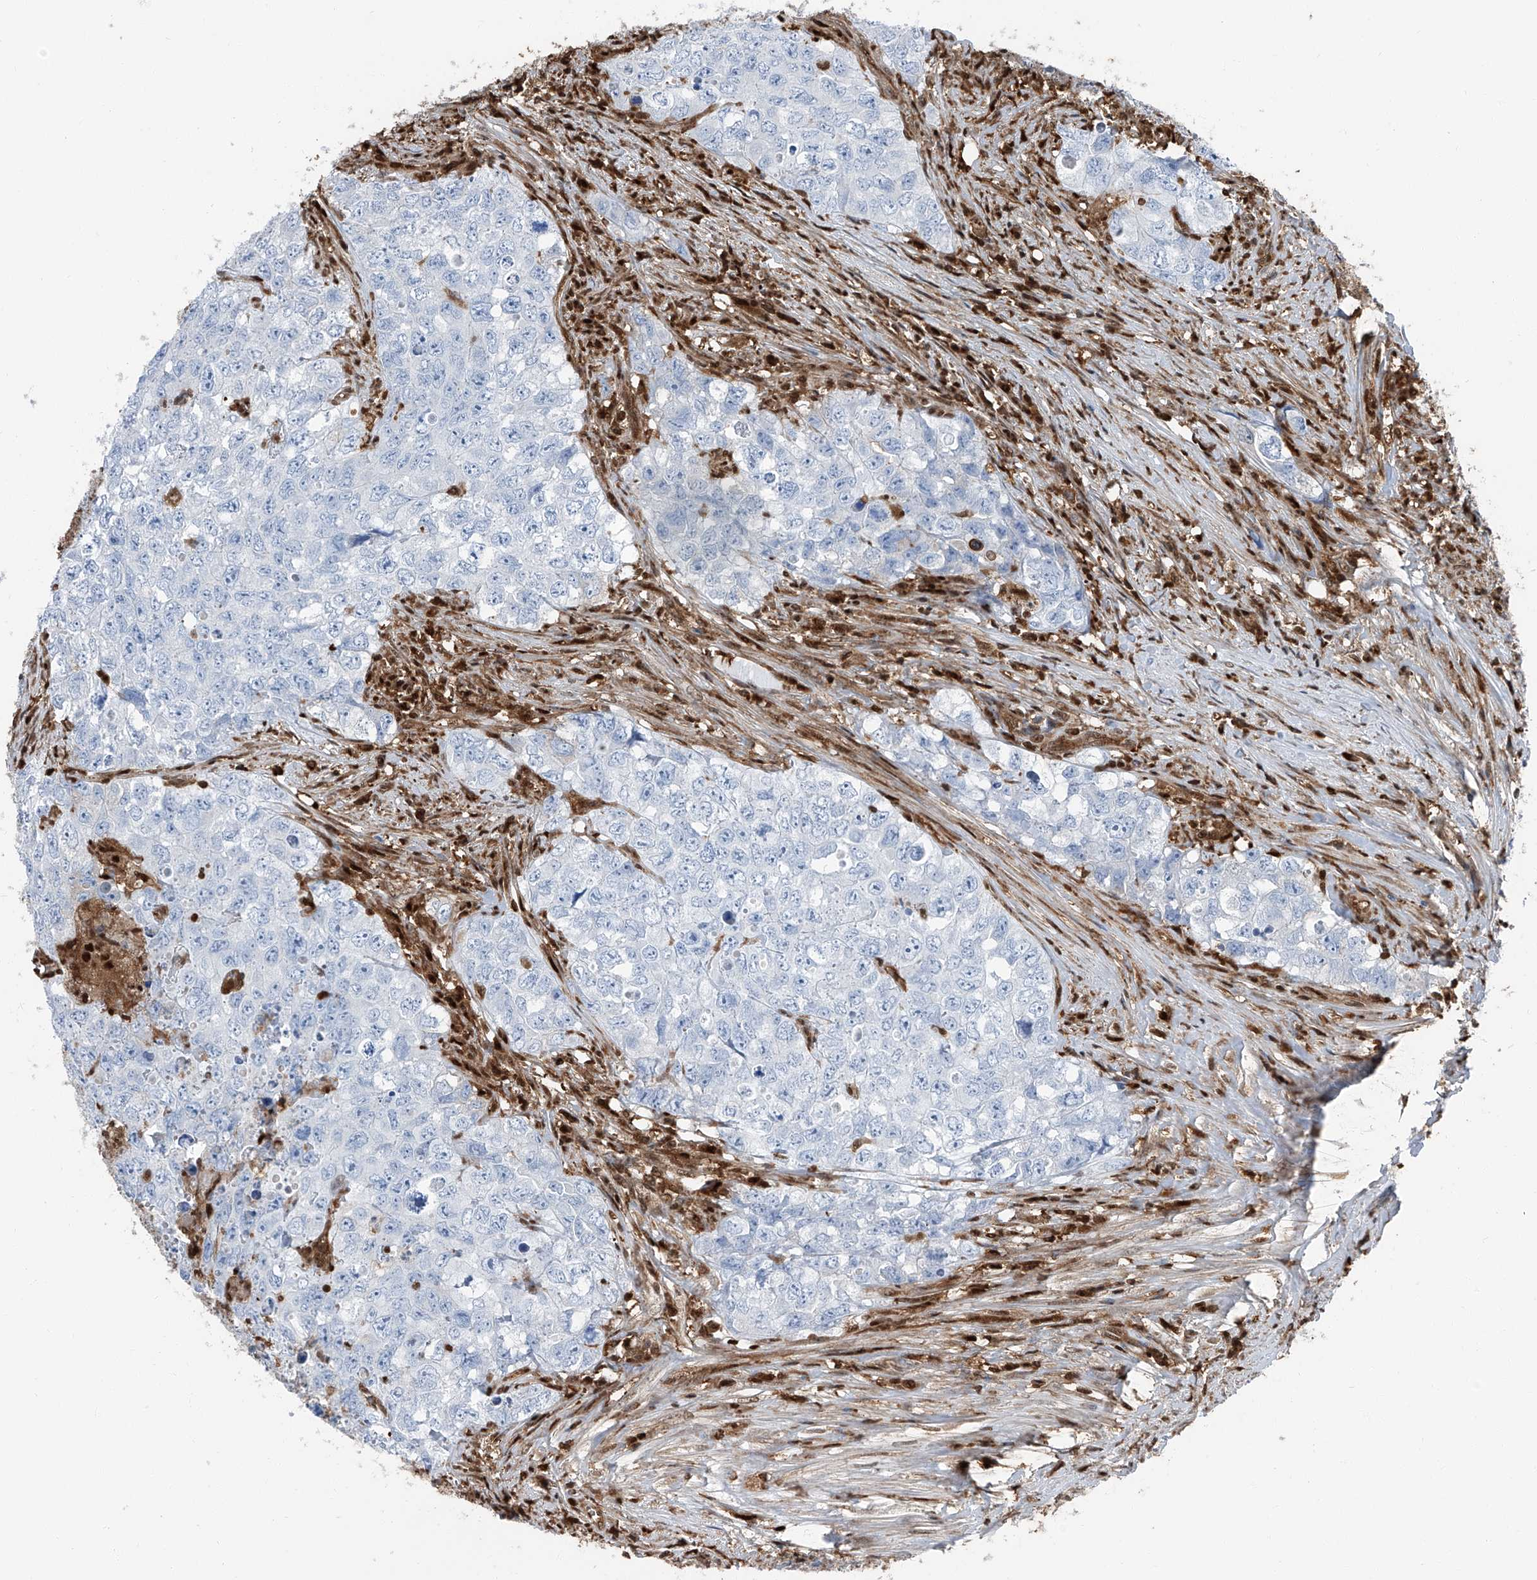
{"staining": {"intensity": "negative", "quantity": "none", "location": "none"}, "tissue": "testis cancer", "cell_type": "Tumor cells", "image_type": "cancer", "snomed": [{"axis": "morphology", "description": "Seminoma, NOS"}, {"axis": "morphology", "description": "Carcinoma, Embryonal, NOS"}, {"axis": "topography", "description": "Testis"}], "caption": "Histopathology image shows no protein staining in tumor cells of testis seminoma tissue.", "gene": "PSMB10", "patient": {"sex": "male", "age": 43}}